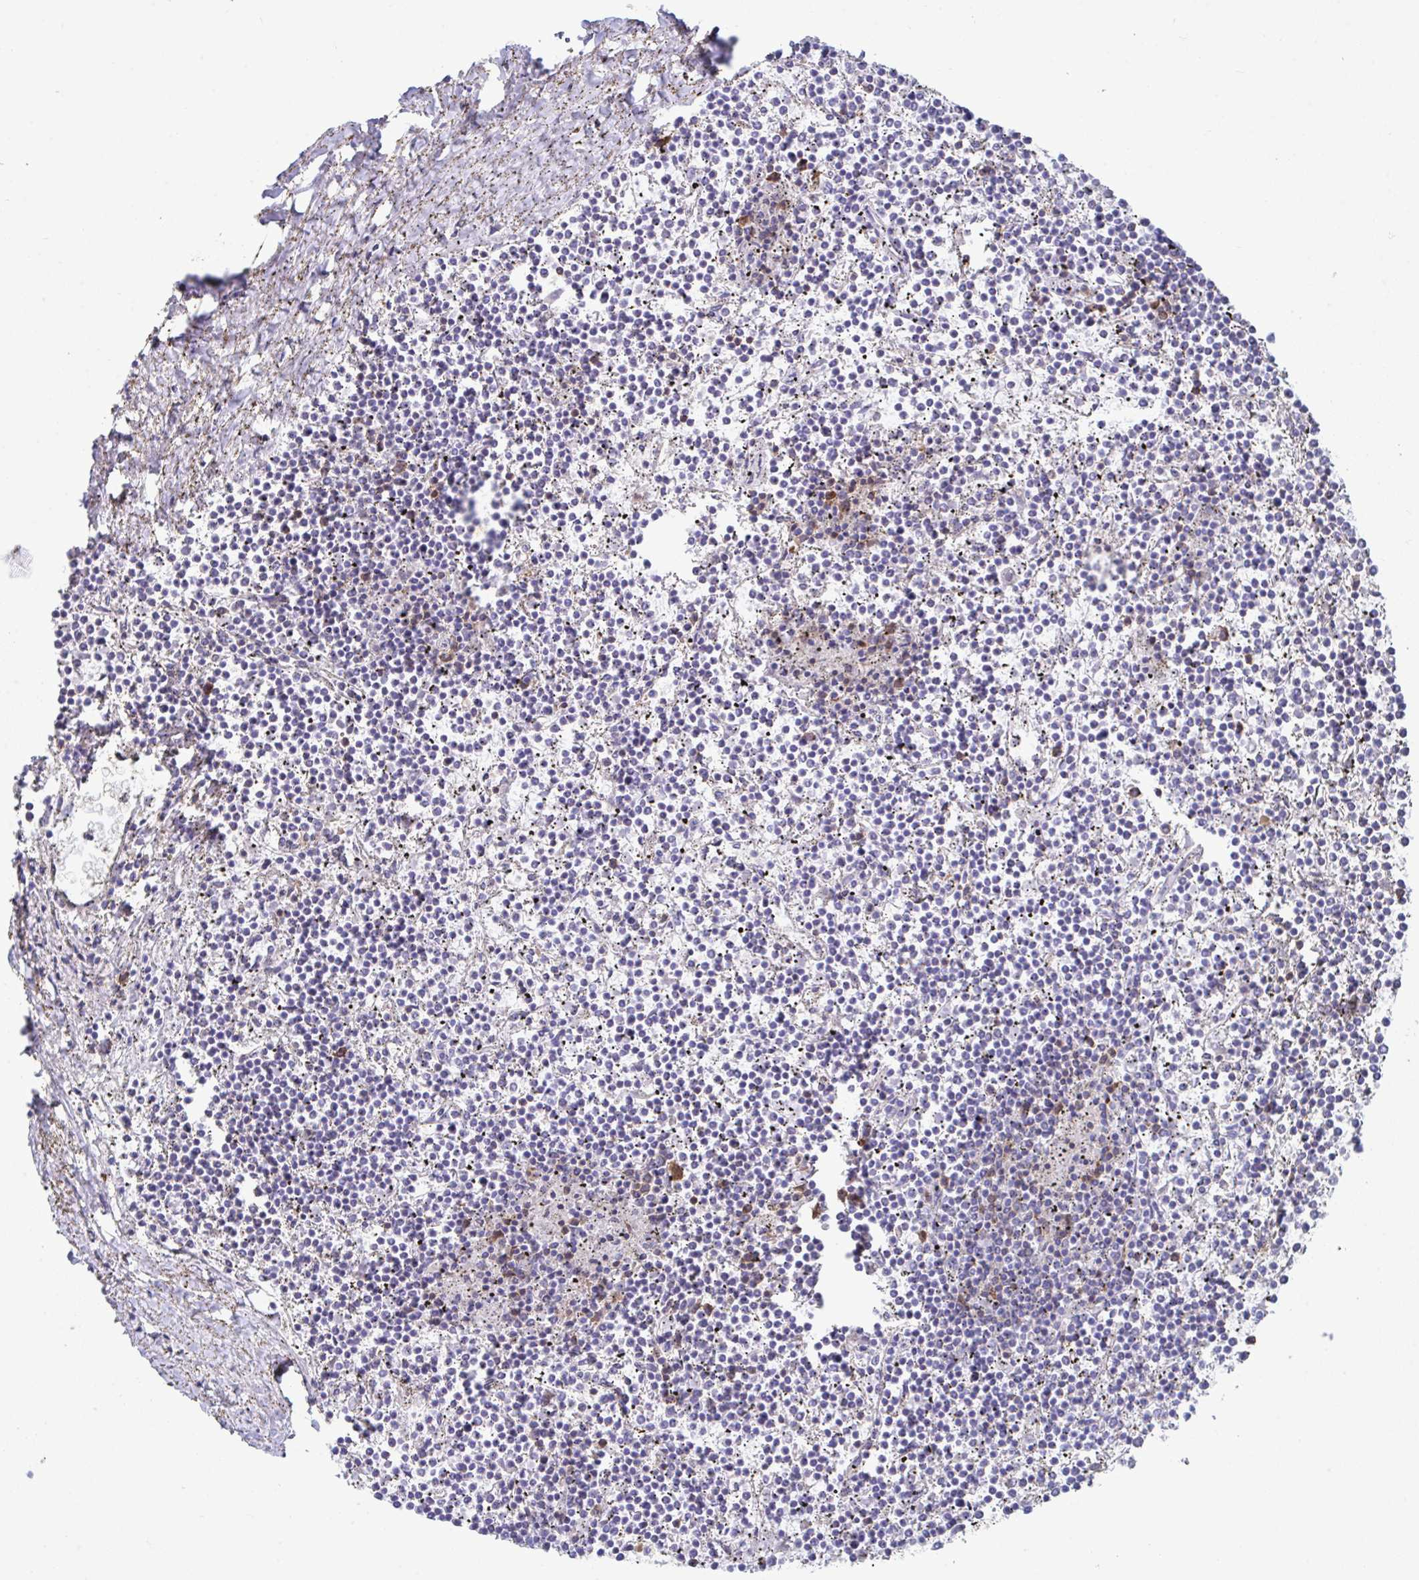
{"staining": {"intensity": "negative", "quantity": "none", "location": "none"}, "tissue": "lymphoma", "cell_type": "Tumor cells", "image_type": "cancer", "snomed": [{"axis": "morphology", "description": "Malignant lymphoma, non-Hodgkin's type, Low grade"}, {"axis": "topography", "description": "Spleen"}], "caption": "Tumor cells are negative for protein expression in human low-grade malignant lymphoma, non-Hodgkin's type.", "gene": "WNK1", "patient": {"sex": "female", "age": 19}}